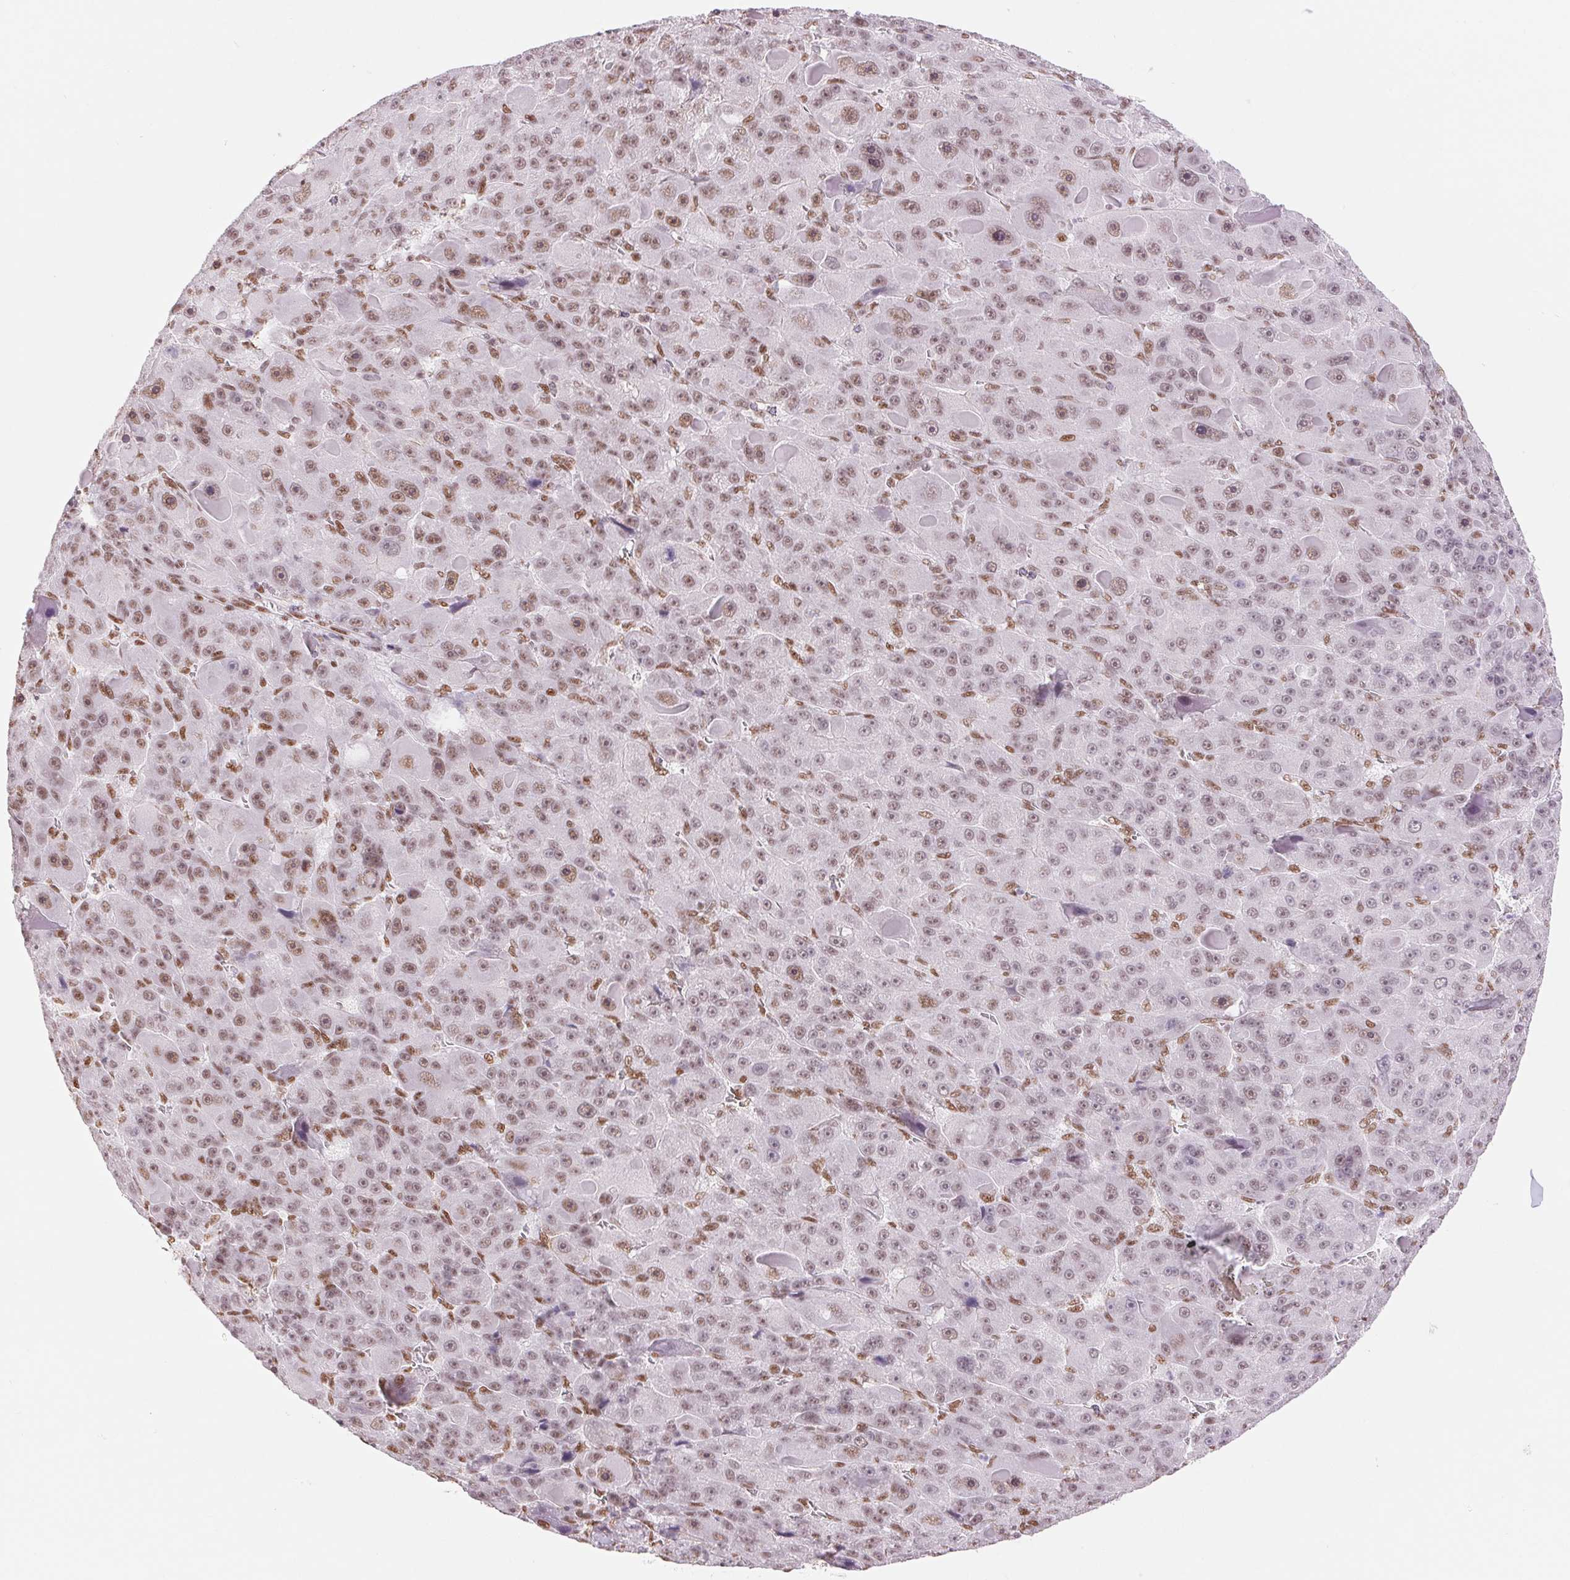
{"staining": {"intensity": "weak", "quantity": "25%-75%", "location": "nuclear"}, "tissue": "liver cancer", "cell_type": "Tumor cells", "image_type": "cancer", "snomed": [{"axis": "morphology", "description": "Carcinoma, Hepatocellular, NOS"}, {"axis": "topography", "description": "Liver"}], "caption": "Tumor cells demonstrate weak nuclear staining in about 25%-75% of cells in liver cancer.", "gene": "ZFR2", "patient": {"sex": "male", "age": 76}}